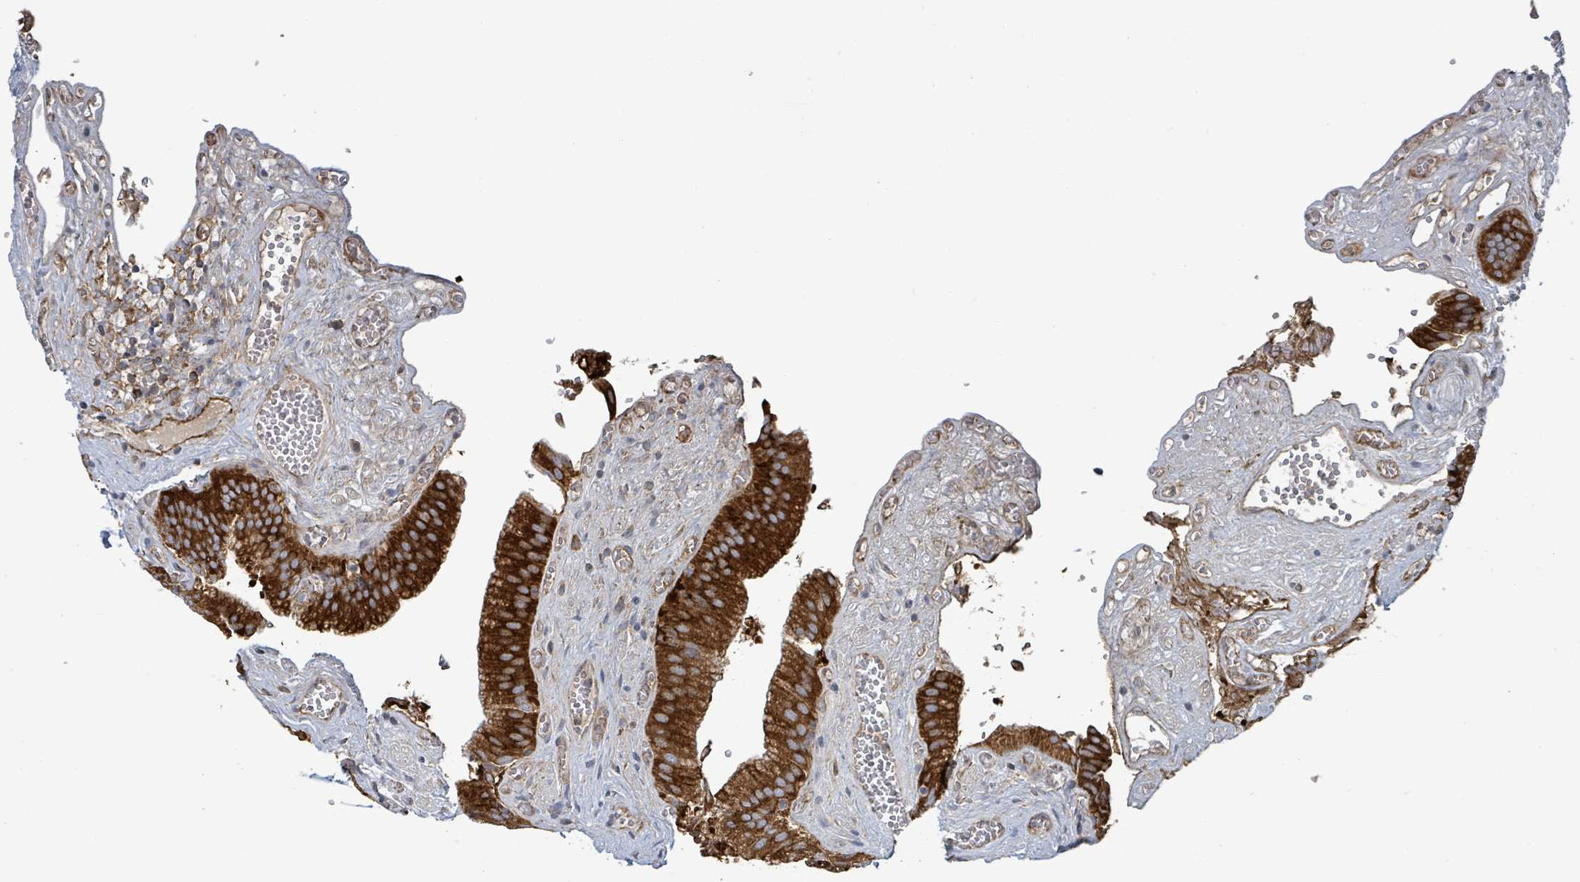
{"staining": {"intensity": "strong", "quantity": ">75%", "location": "cytoplasmic/membranous"}, "tissue": "gallbladder", "cell_type": "Glandular cells", "image_type": "normal", "snomed": [{"axis": "morphology", "description": "Normal tissue, NOS"}, {"axis": "topography", "description": "Gallbladder"}, {"axis": "topography", "description": "Peripheral nerve tissue"}], "caption": "Protein expression analysis of benign human gallbladder reveals strong cytoplasmic/membranous staining in about >75% of glandular cells.", "gene": "EGFL7", "patient": {"sex": "male", "age": 17}}